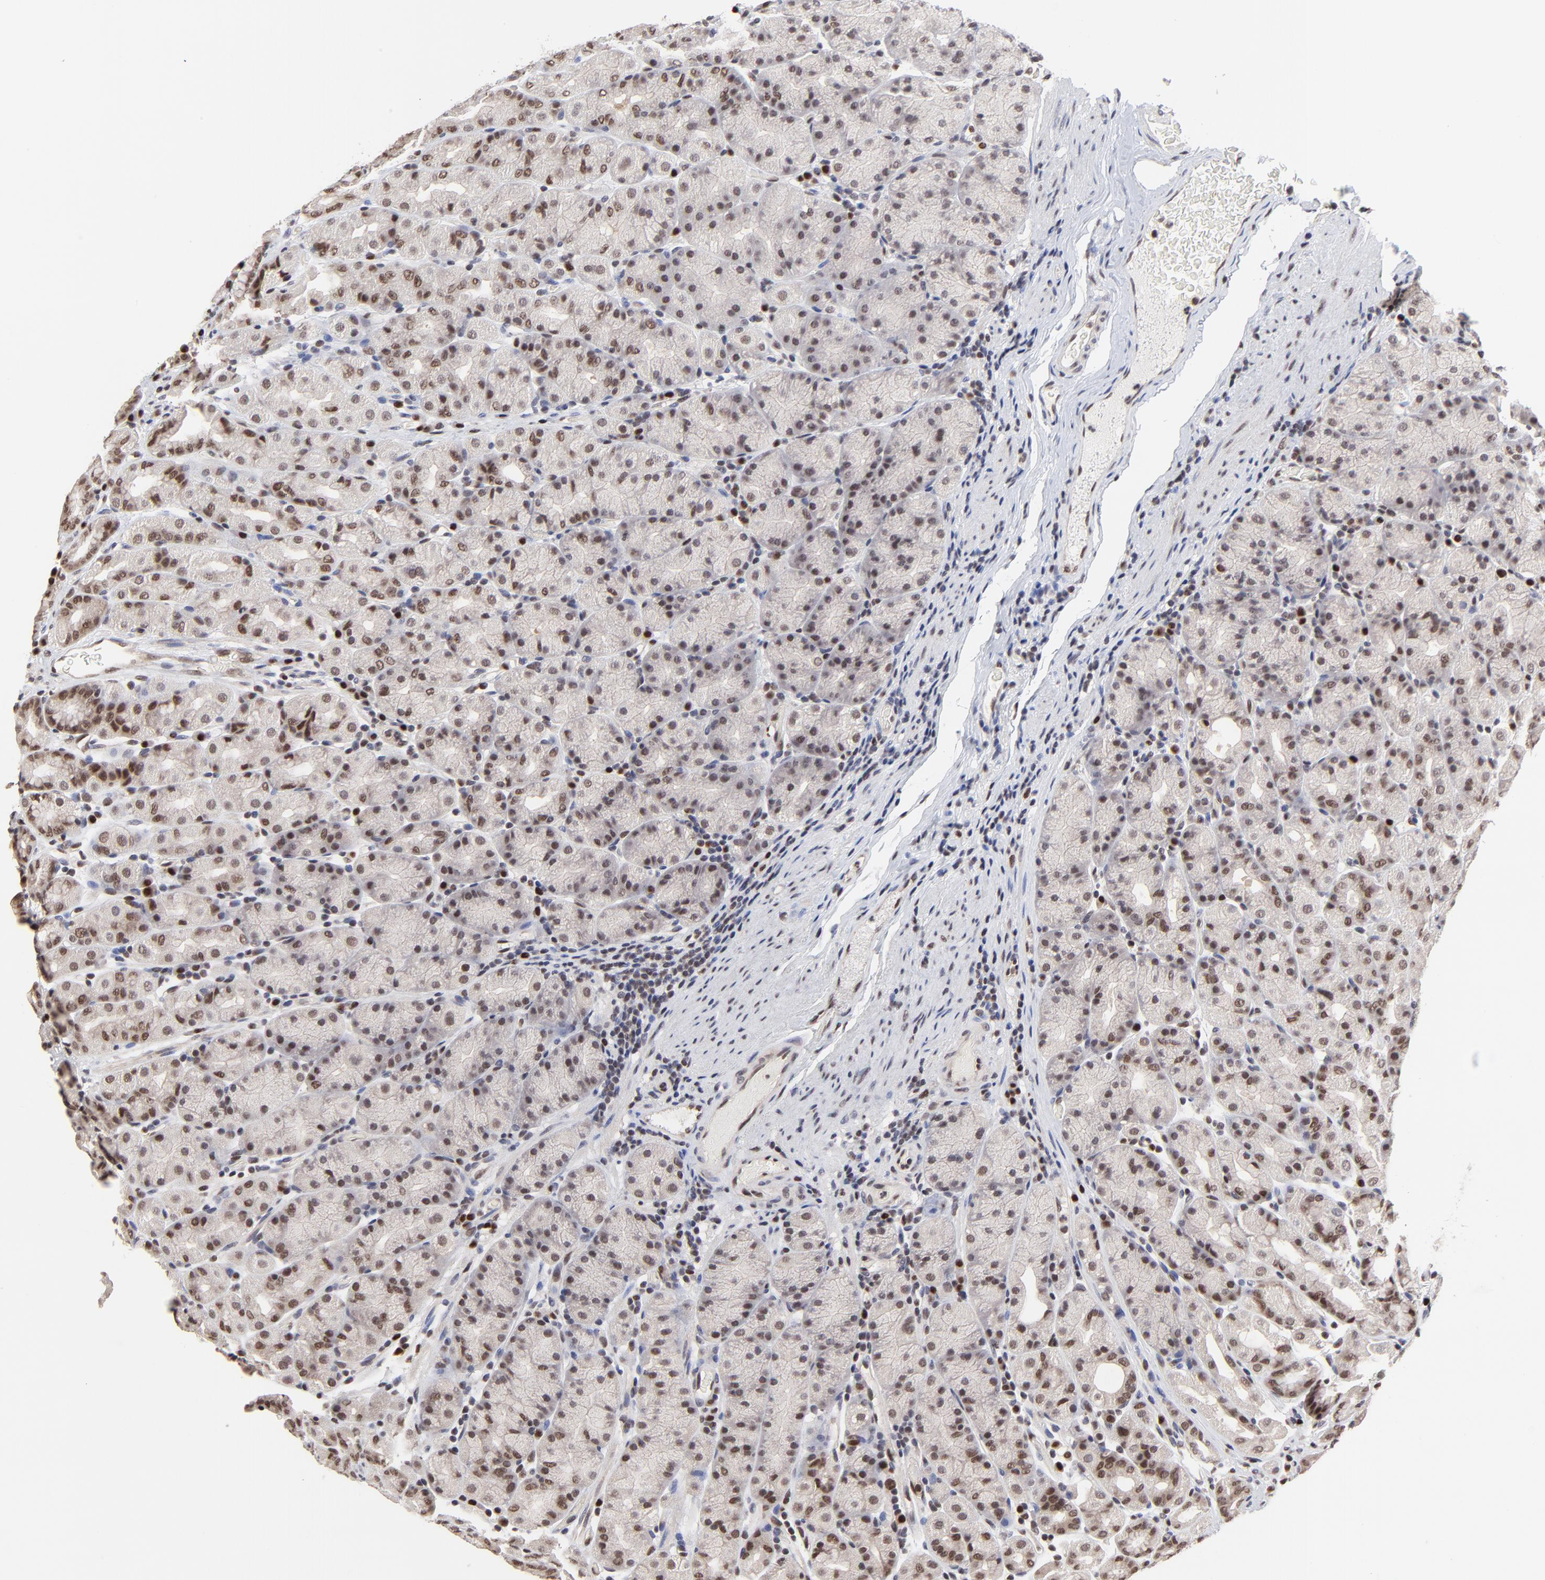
{"staining": {"intensity": "moderate", "quantity": ">75%", "location": "cytoplasmic/membranous,nuclear"}, "tissue": "stomach", "cell_type": "Glandular cells", "image_type": "normal", "snomed": [{"axis": "morphology", "description": "Normal tissue, NOS"}, {"axis": "topography", "description": "Stomach, upper"}], "caption": "Brown immunohistochemical staining in normal human stomach demonstrates moderate cytoplasmic/membranous,nuclear staining in about >75% of glandular cells.", "gene": "DSN1", "patient": {"sex": "male", "age": 68}}